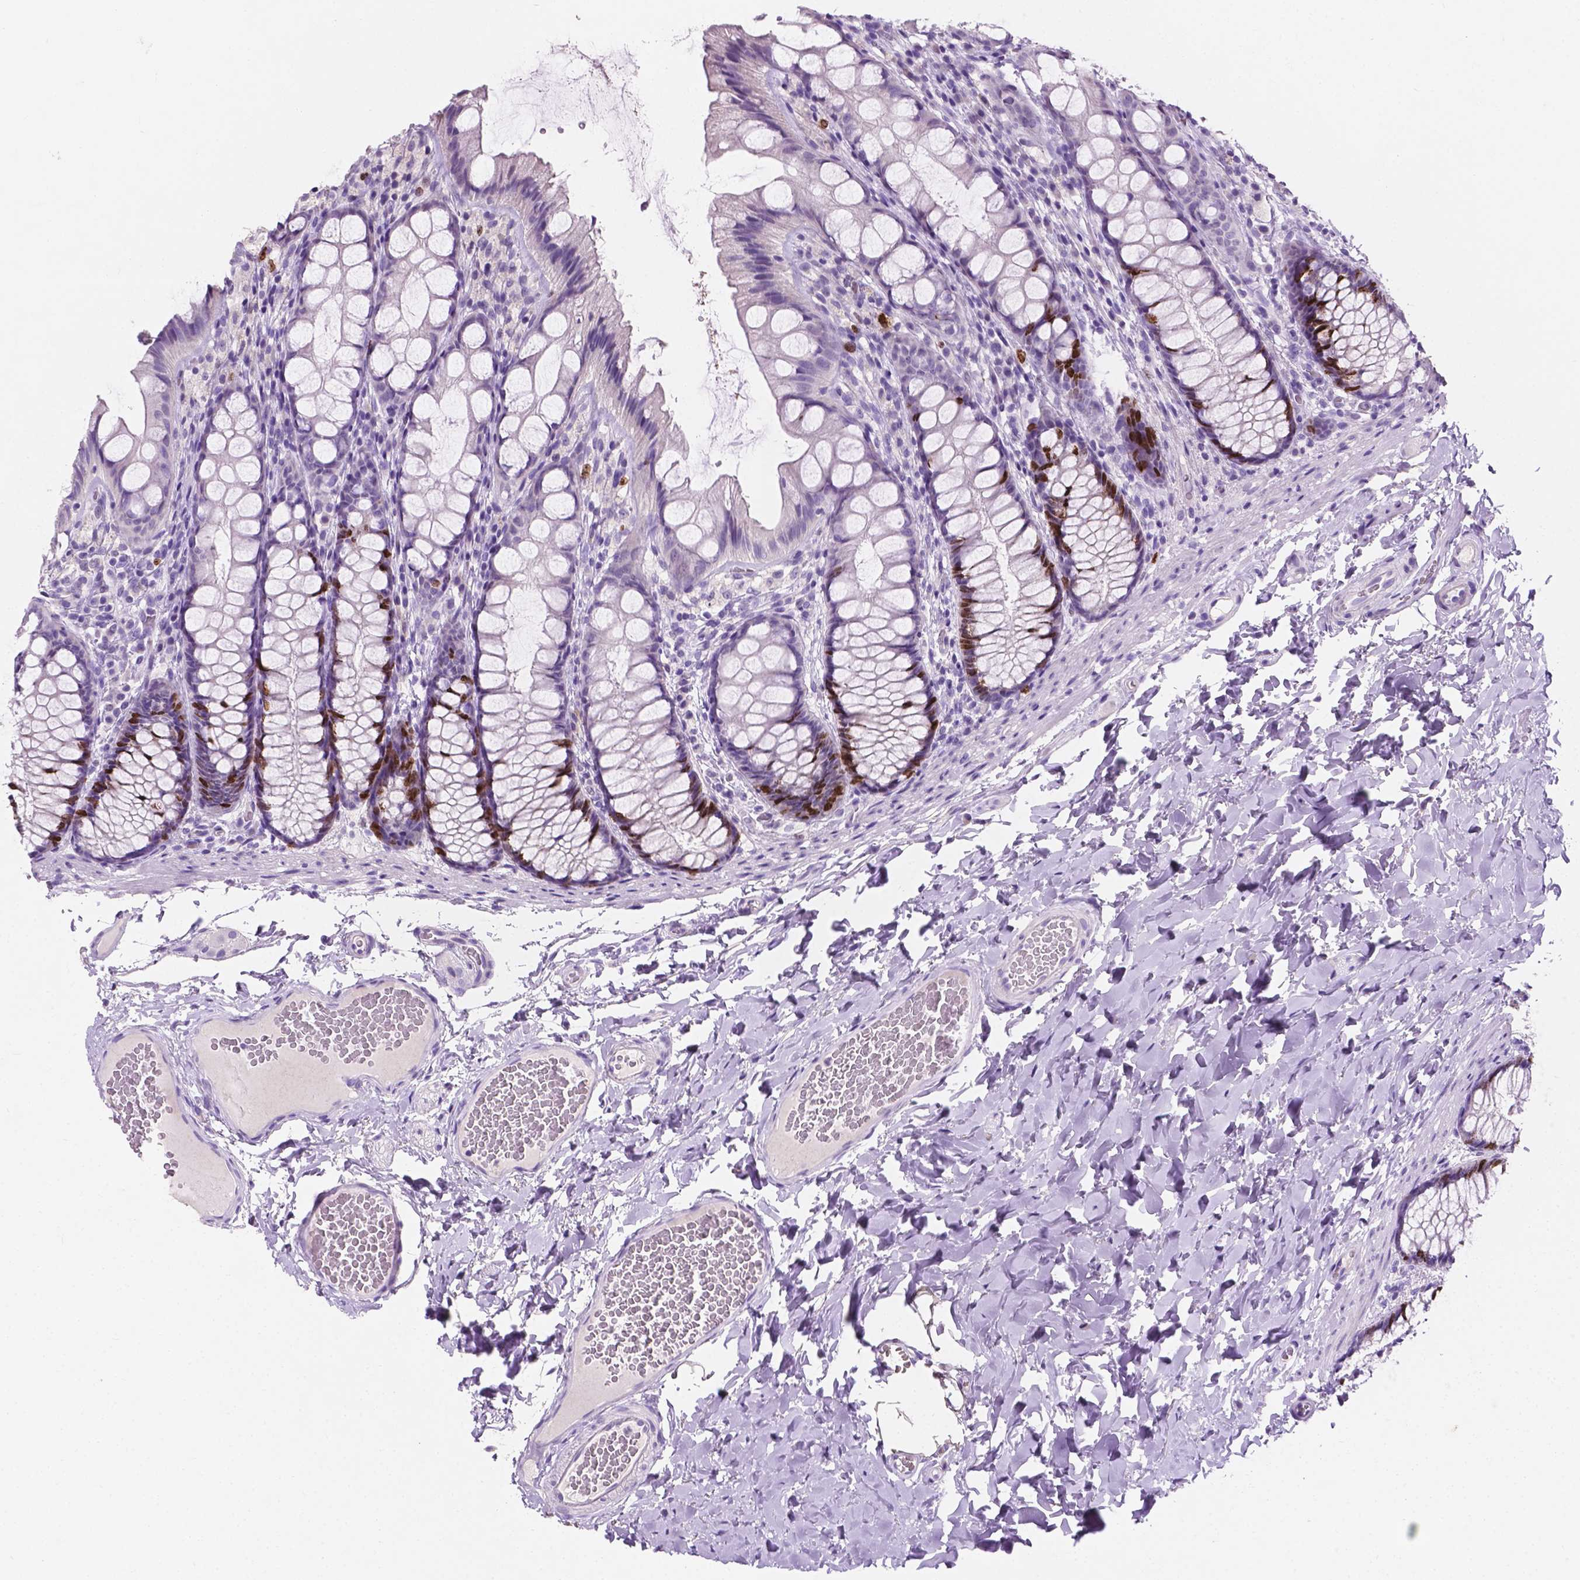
{"staining": {"intensity": "negative", "quantity": "none", "location": "none"}, "tissue": "colon", "cell_type": "Endothelial cells", "image_type": "normal", "snomed": [{"axis": "morphology", "description": "Normal tissue, NOS"}, {"axis": "topography", "description": "Colon"}], "caption": "Endothelial cells show no significant positivity in normal colon. Nuclei are stained in blue.", "gene": "SIAH2", "patient": {"sex": "male", "age": 47}}